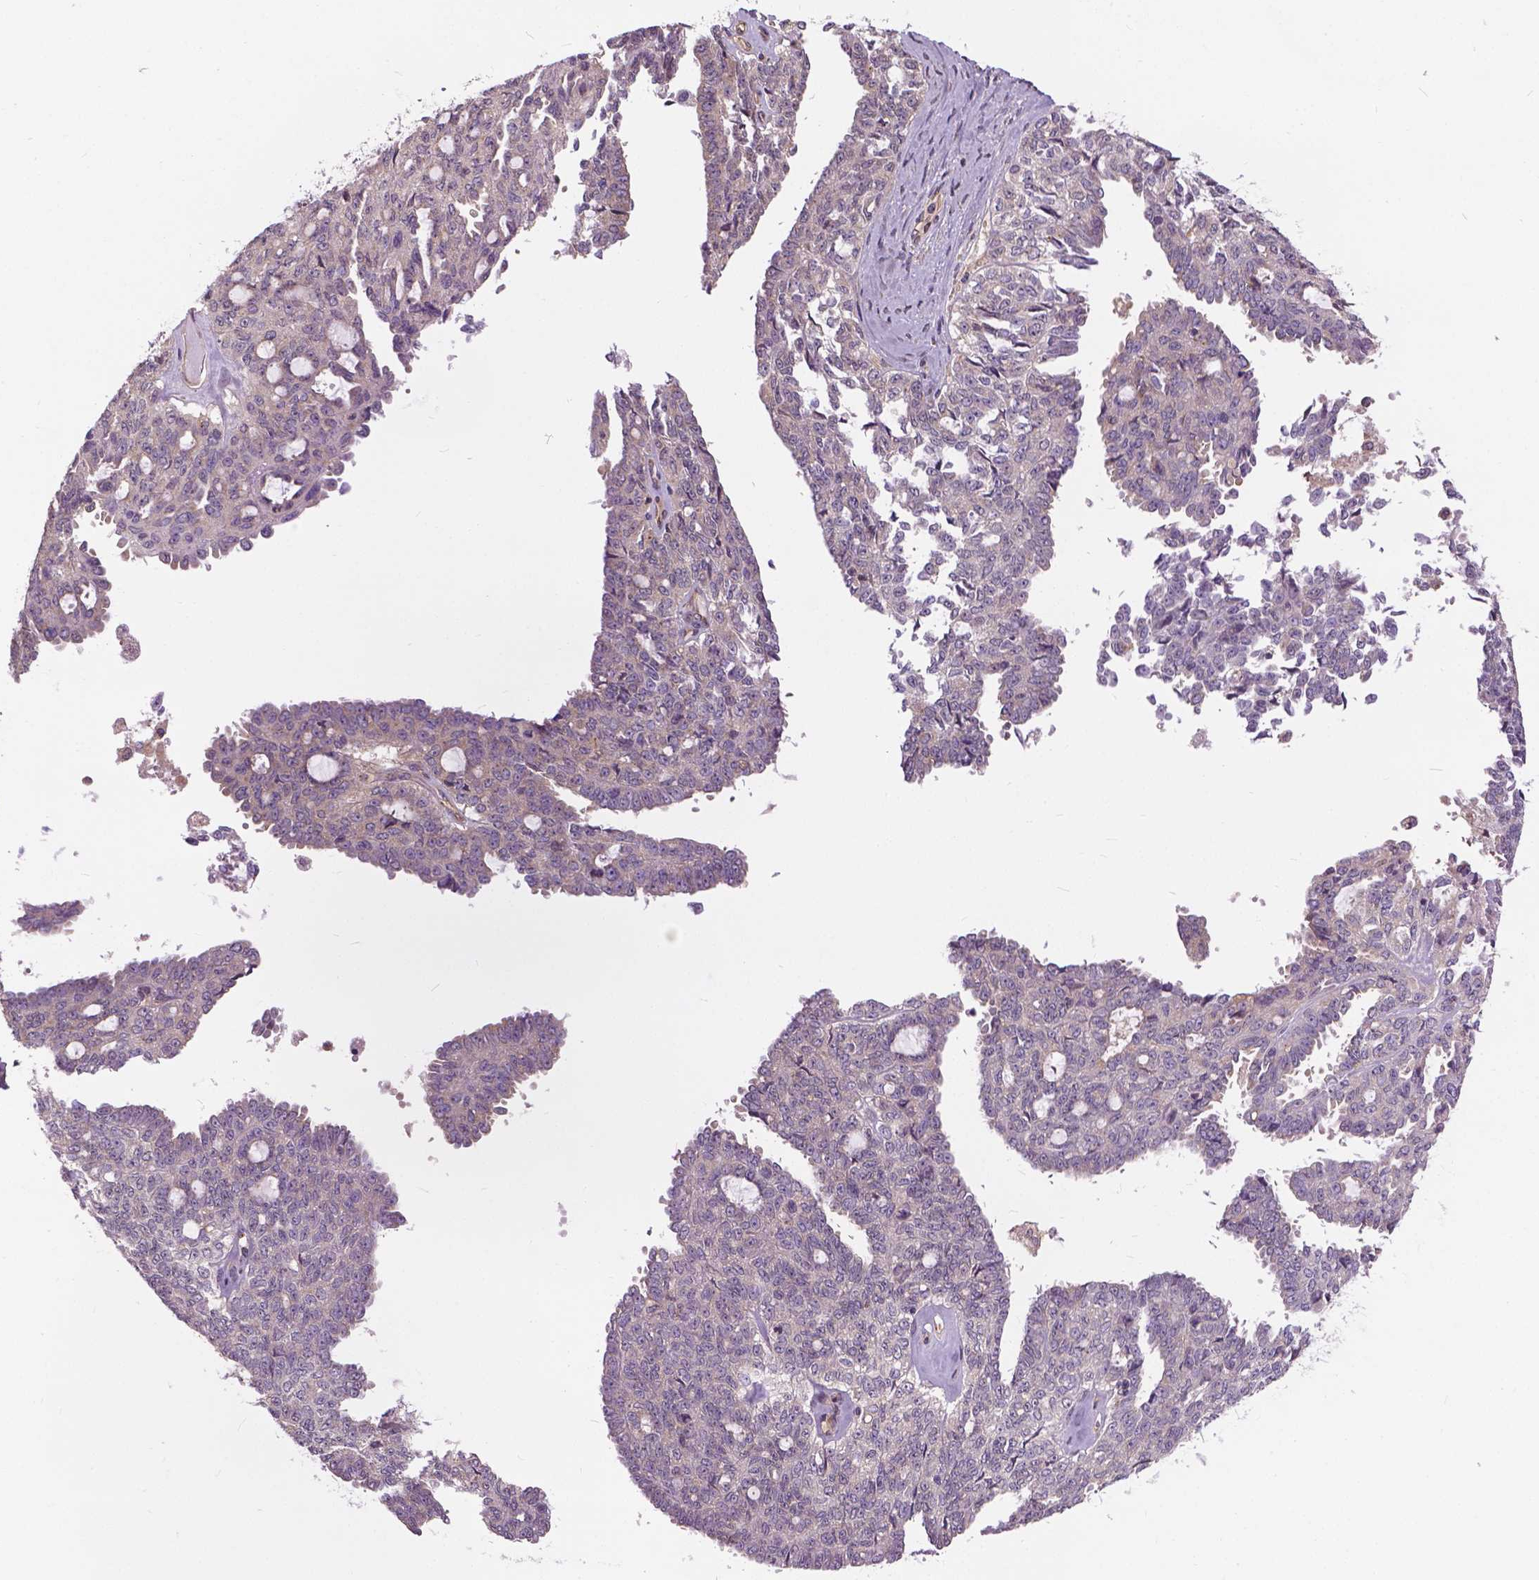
{"staining": {"intensity": "negative", "quantity": "none", "location": "none"}, "tissue": "ovarian cancer", "cell_type": "Tumor cells", "image_type": "cancer", "snomed": [{"axis": "morphology", "description": "Cystadenocarcinoma, serous, NOS"}, {"axis": "topography", "description": "Ovary"}], "caption": "This is an immunohistochemistry micrograph of ovarian cancer (serous cystadenocarcinoma). There is no expression in tumor cells.", "gene": "MZT1", "patient": {"sex": "female", "age": 71}}